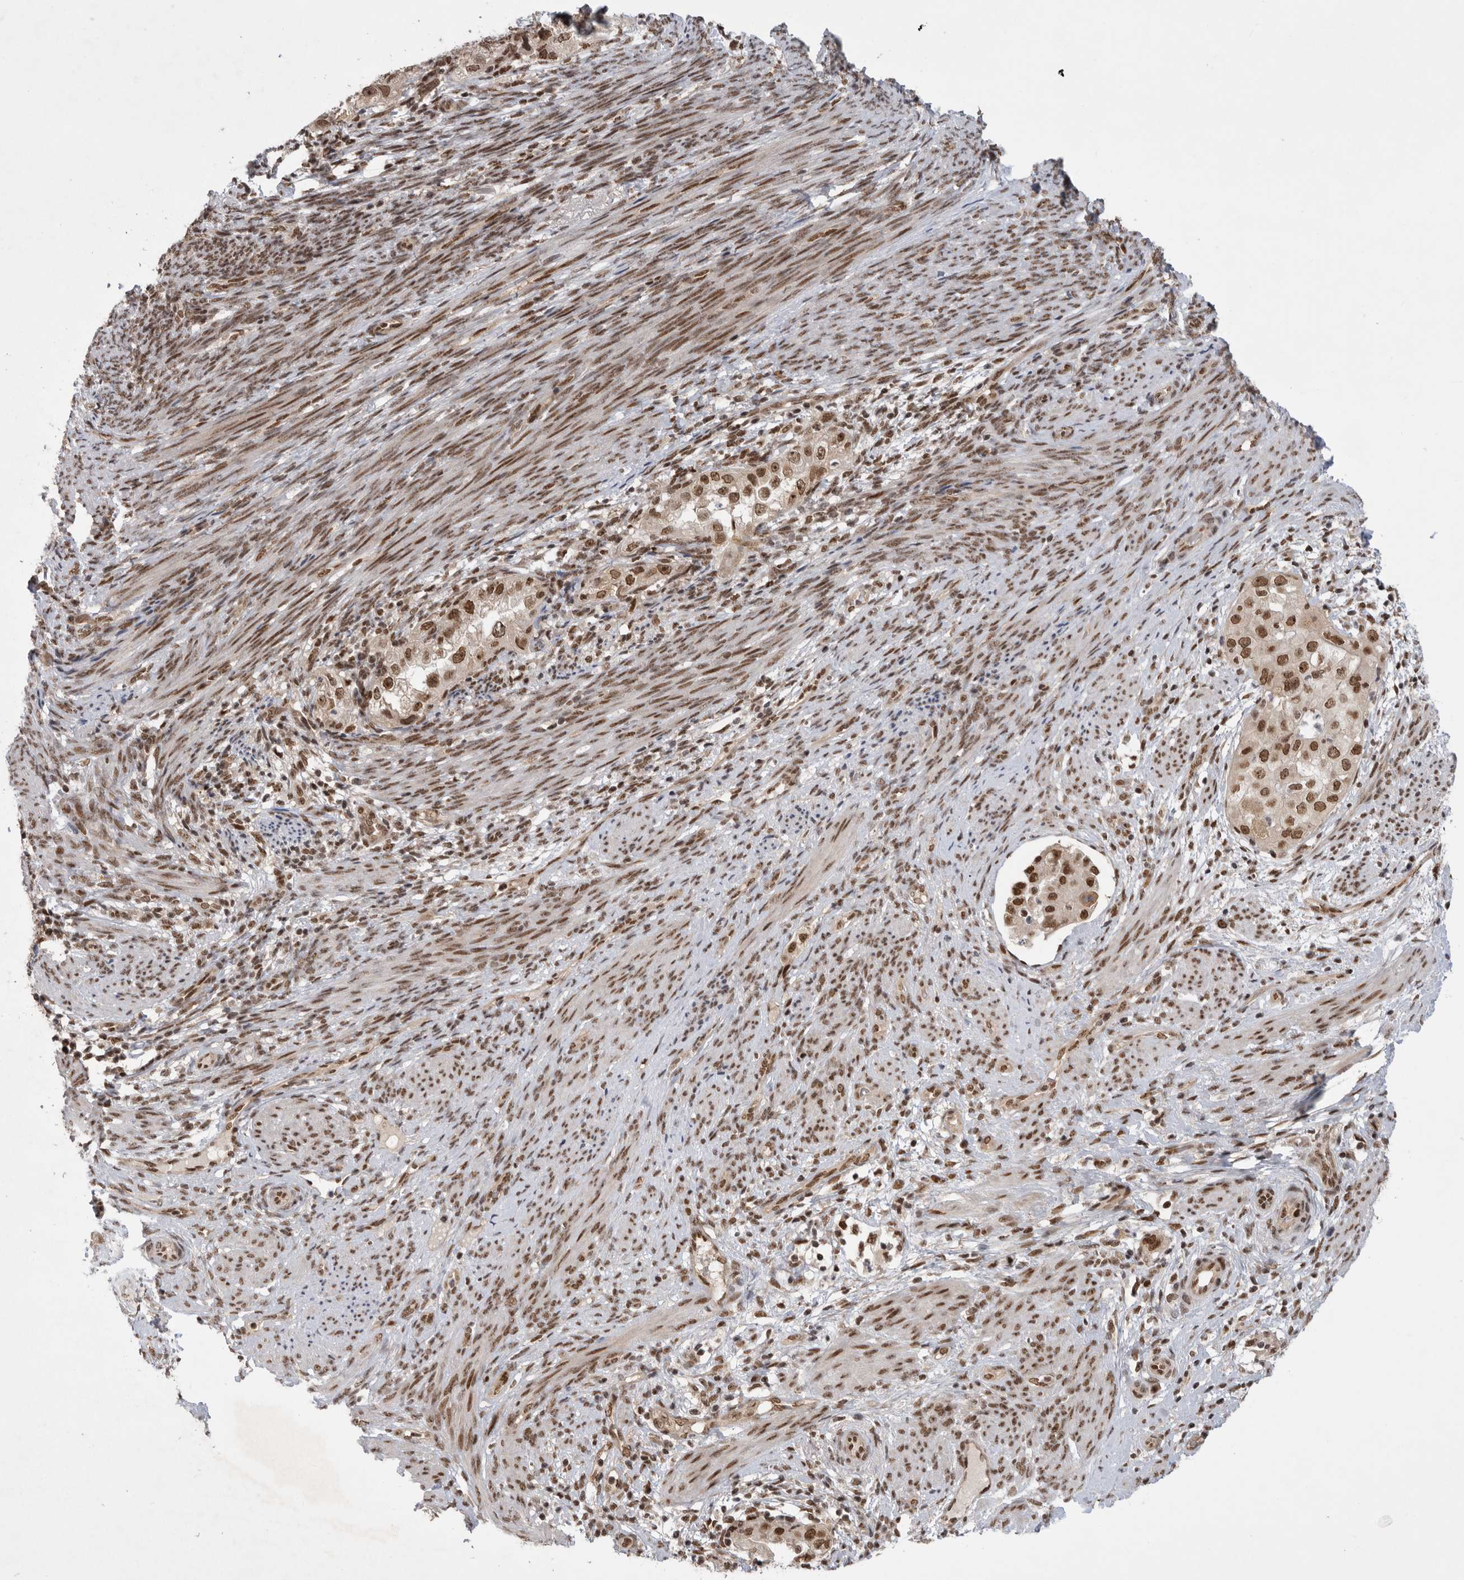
{"staining": {"intensity": "strong", "quantity": ">75%", "location": "nuclear"}, "tissue": "endometrial cancer", "cell_type": "Tumor cells", "image_type": "cancer", "snomed": [{"axis": "morphology", "description": "Adenocarcinoma, NOS"}, {"axis": "topography", "description": "Endometrium"}], "caption": "IHC histopathology image of neoplastic tissue: human endometrial adenocarcinoma stained using IHC displays high levels of strong protein expression localized specifically in the nuclear of tumor cells, appearing as a nuclear brown color.", "gene": "ZNF830", "patient": {"sex": "female", "age": 85}}